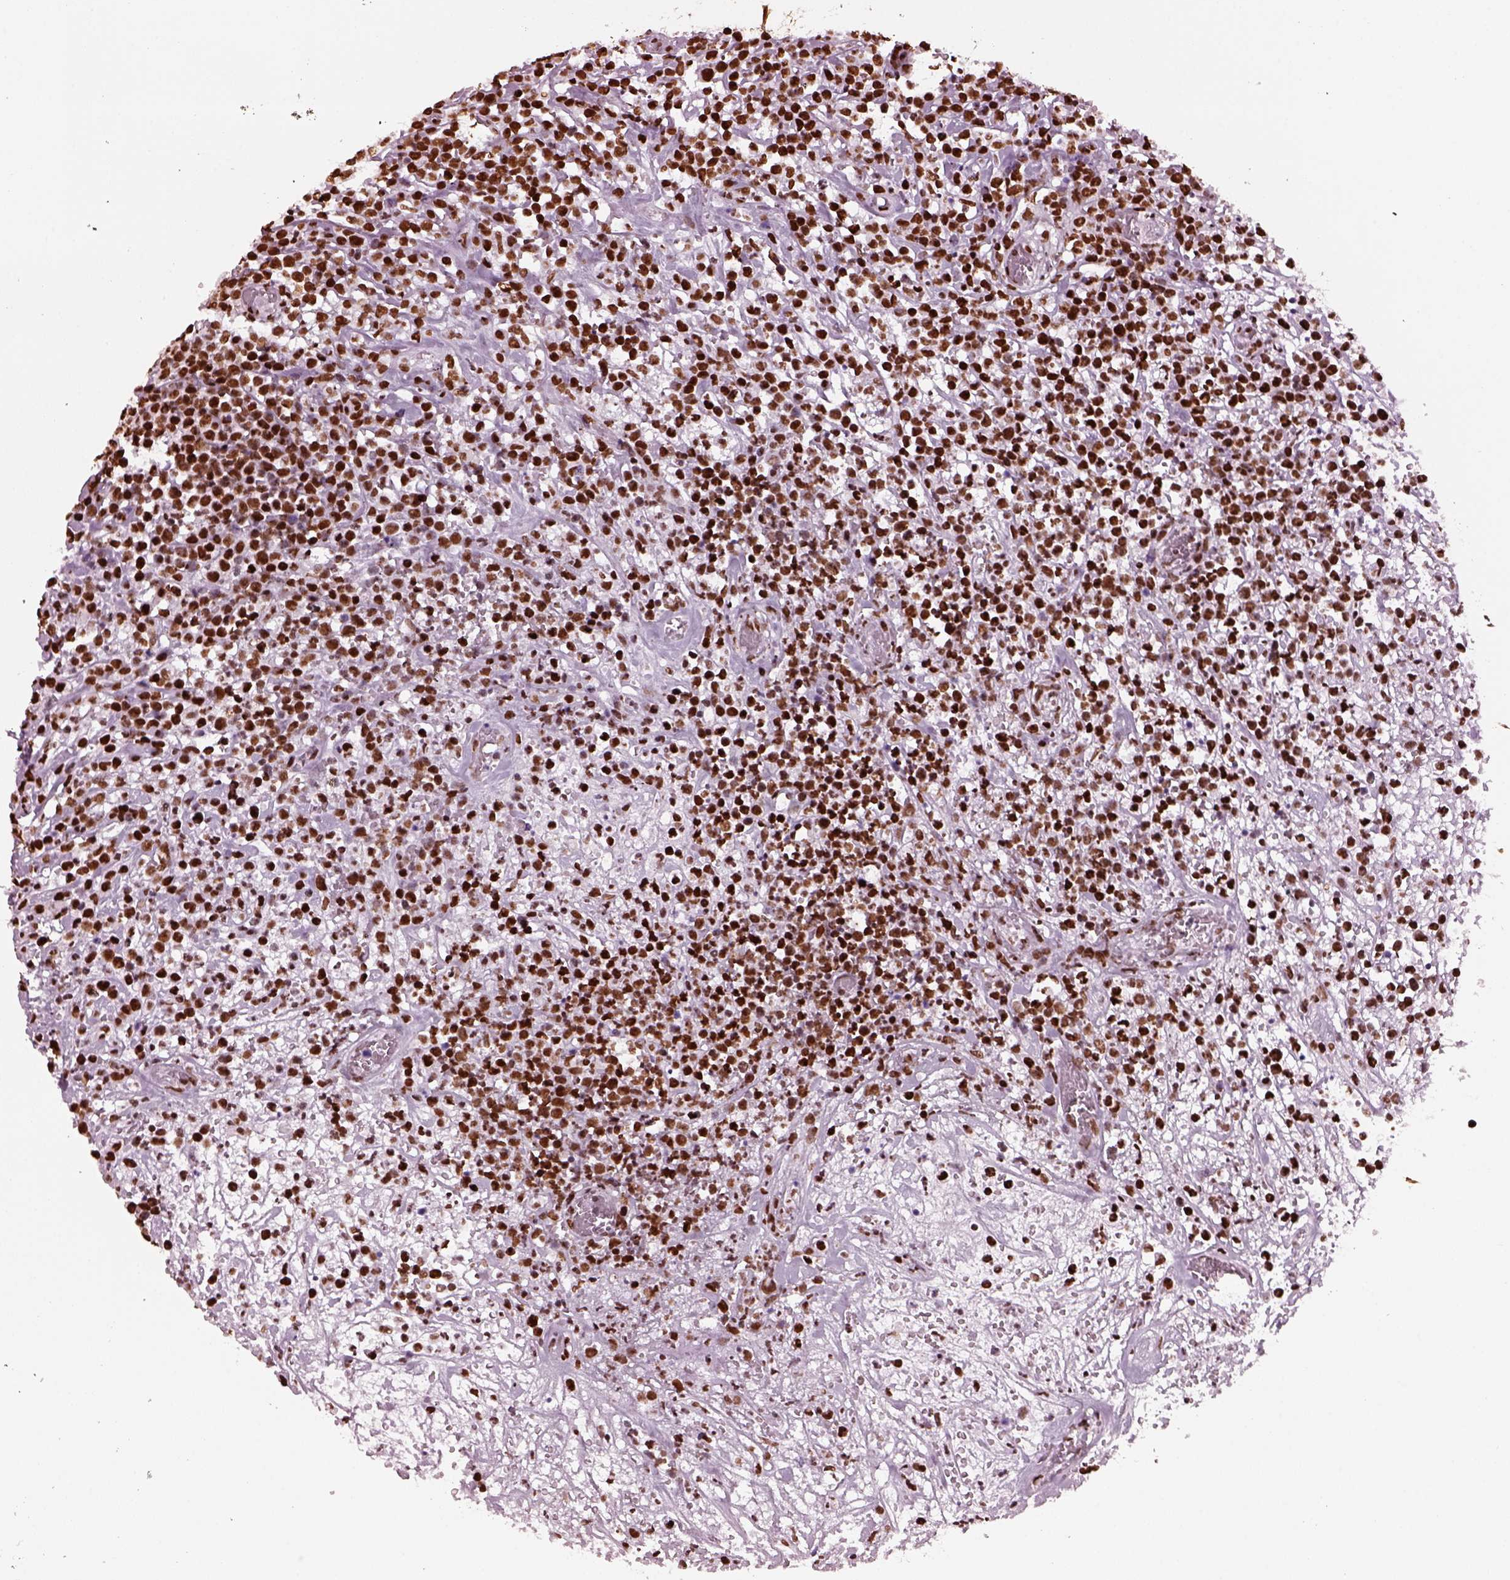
{"staining": {"intensity": "strong", "quantity": ">75%", "location": "nuclear"}, "tissue": "lymphoma", "cell_type": "Tumor cells", "image_type": "cancer", "snomed": [{"axis": "morphology", "description": "Malignant lymphoma, non-Hodgkin's type, High grade"}, {"axis": "topography", "description": "Soft tissue"}], "caption": "Protein expression analysis of human malignant lymphoma, non-Hodgkin's type (high-grade) reveals strong nuclear expression in approximately >75% of tumor cells.", "gene": "CBFA2T3", "patient": {"sex": "female", "age": 56}}